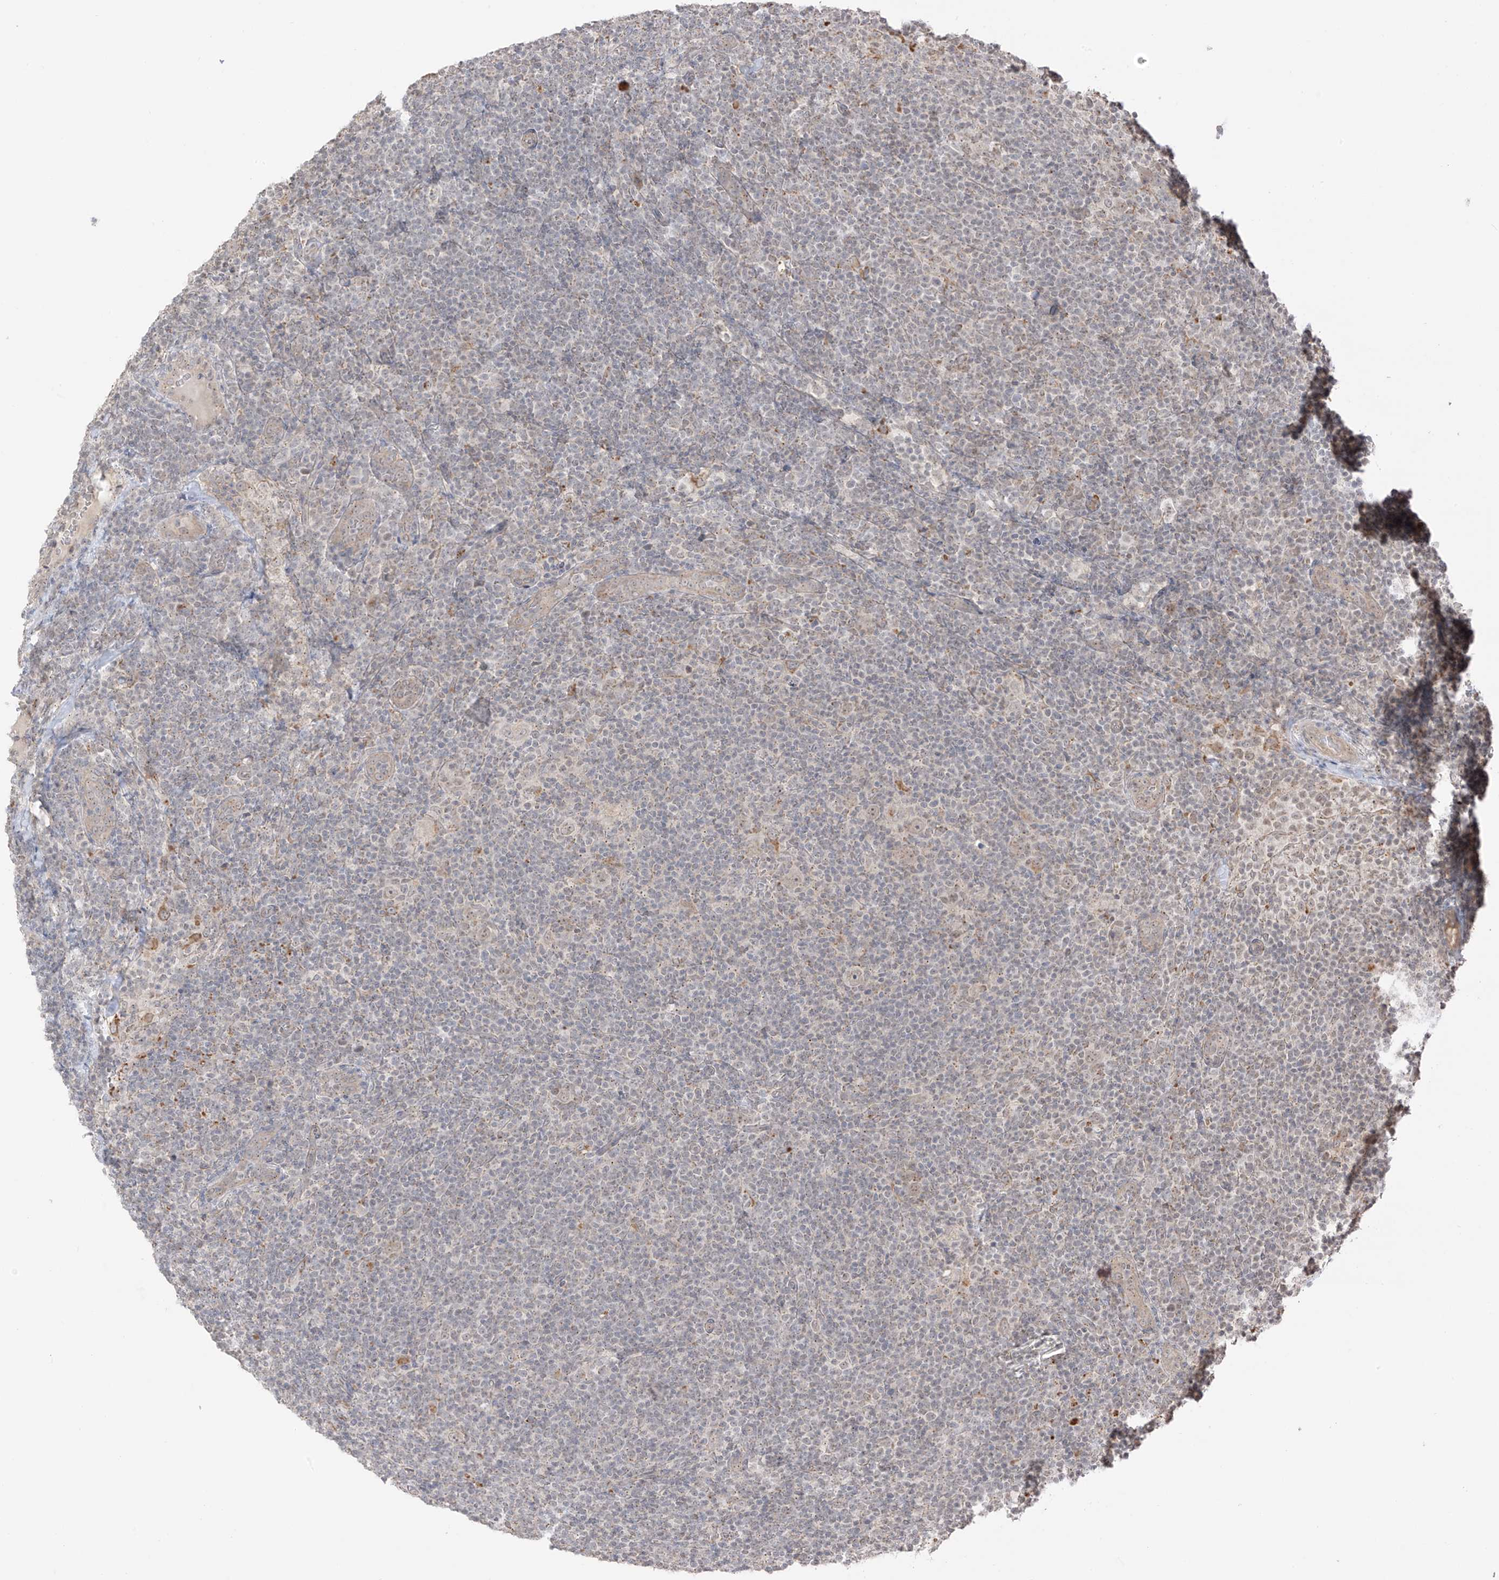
{"staining": {"intensity": "moderate", "quantity": "<25%", "location": "cytoplasmic/membranous"}, "tissue": "lymphoma", "cell_type": "Tumor cells", "image_type": "cancer", "snomed": [{"axis": "morphology", "description": "Hodgkin's disease, NOS"}, {"axis": "topography", "description": "Lymph node"}], "caption": "High-magnification brightfield microscopy of Hodgkin's disease stained with DAB (3,3'-diaminobenzidine) (brown) and counterstained with hematoxylin (blue). tumor cells exhibit moderate cytoplasmic/membranous staining is identified in about<25% of cells. (Stains: DAB (3,3'-diaminobenzidine) in brown, nuclei in blue, Microscopy: brightfield microscopy at high magnification).", "gene": "N4BP3", "patient": {"sex": "female", "age": 57}}